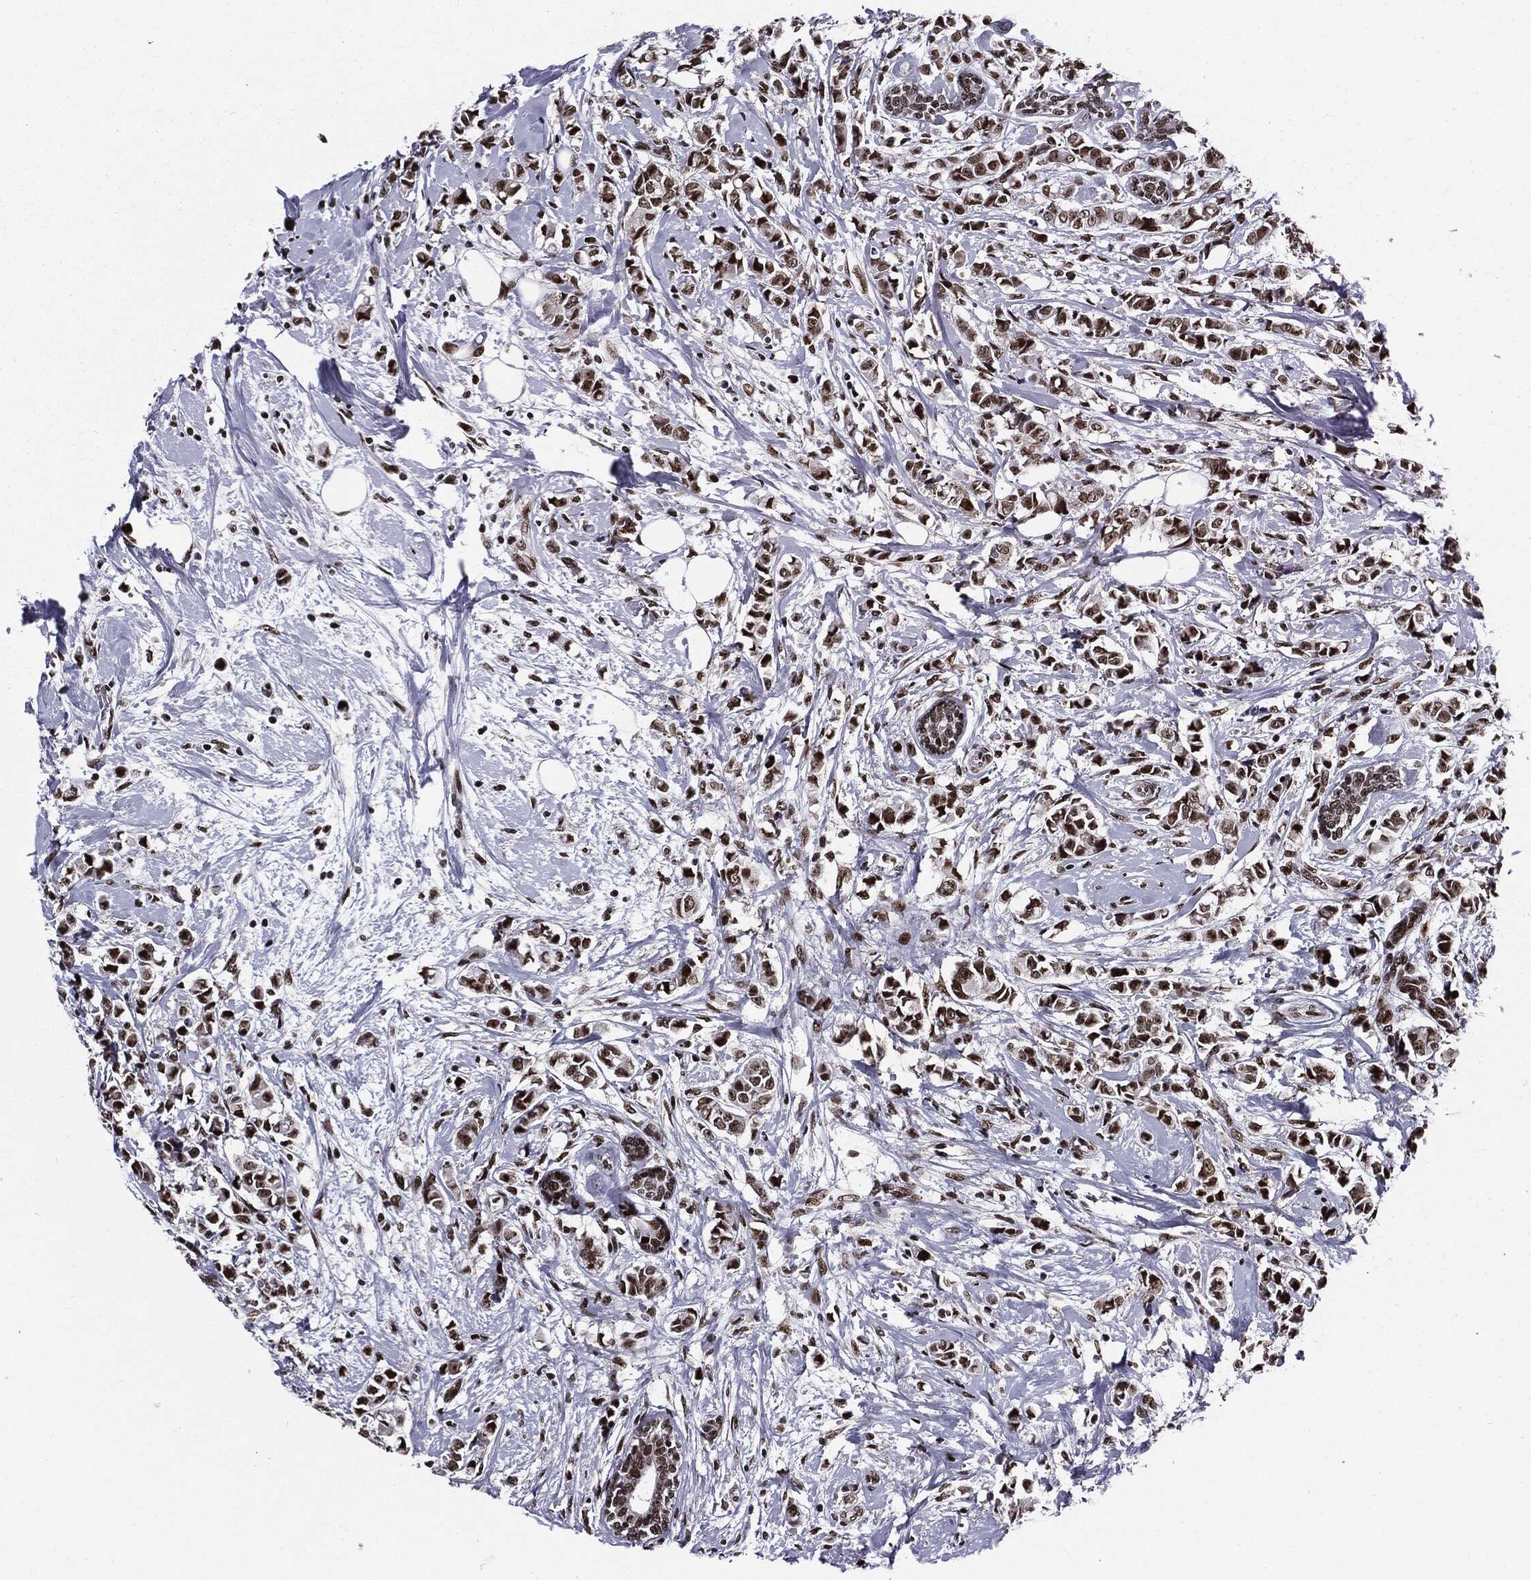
{"staining": {"intensity": "strong", "quantity": ">75%", "location": "nuclear"}, "tissue": "breast cancer", "cell_type": "Tumor cells", "image_type": "cancer", "snomed": [{"axis": "morphology", "description": "Normal tissue, NOS"}, {"axis": "morphology", "description": "Duct carcinoma"}, {"axis": "topography", "description": "Breast"}], "caption": "Immunohistochemical staining of human breast intraductal carcinoma shows strong nuclear protein positivity in about >75% of tumor cells. The staining was performed using DAB (3,3'-diaminobenzidine), with brown indicating positive protein expression. Nuclei are stained blue with hematoxylin.", "gene": "ZFP91", "patient": {"sex": "female", "age": 44}}